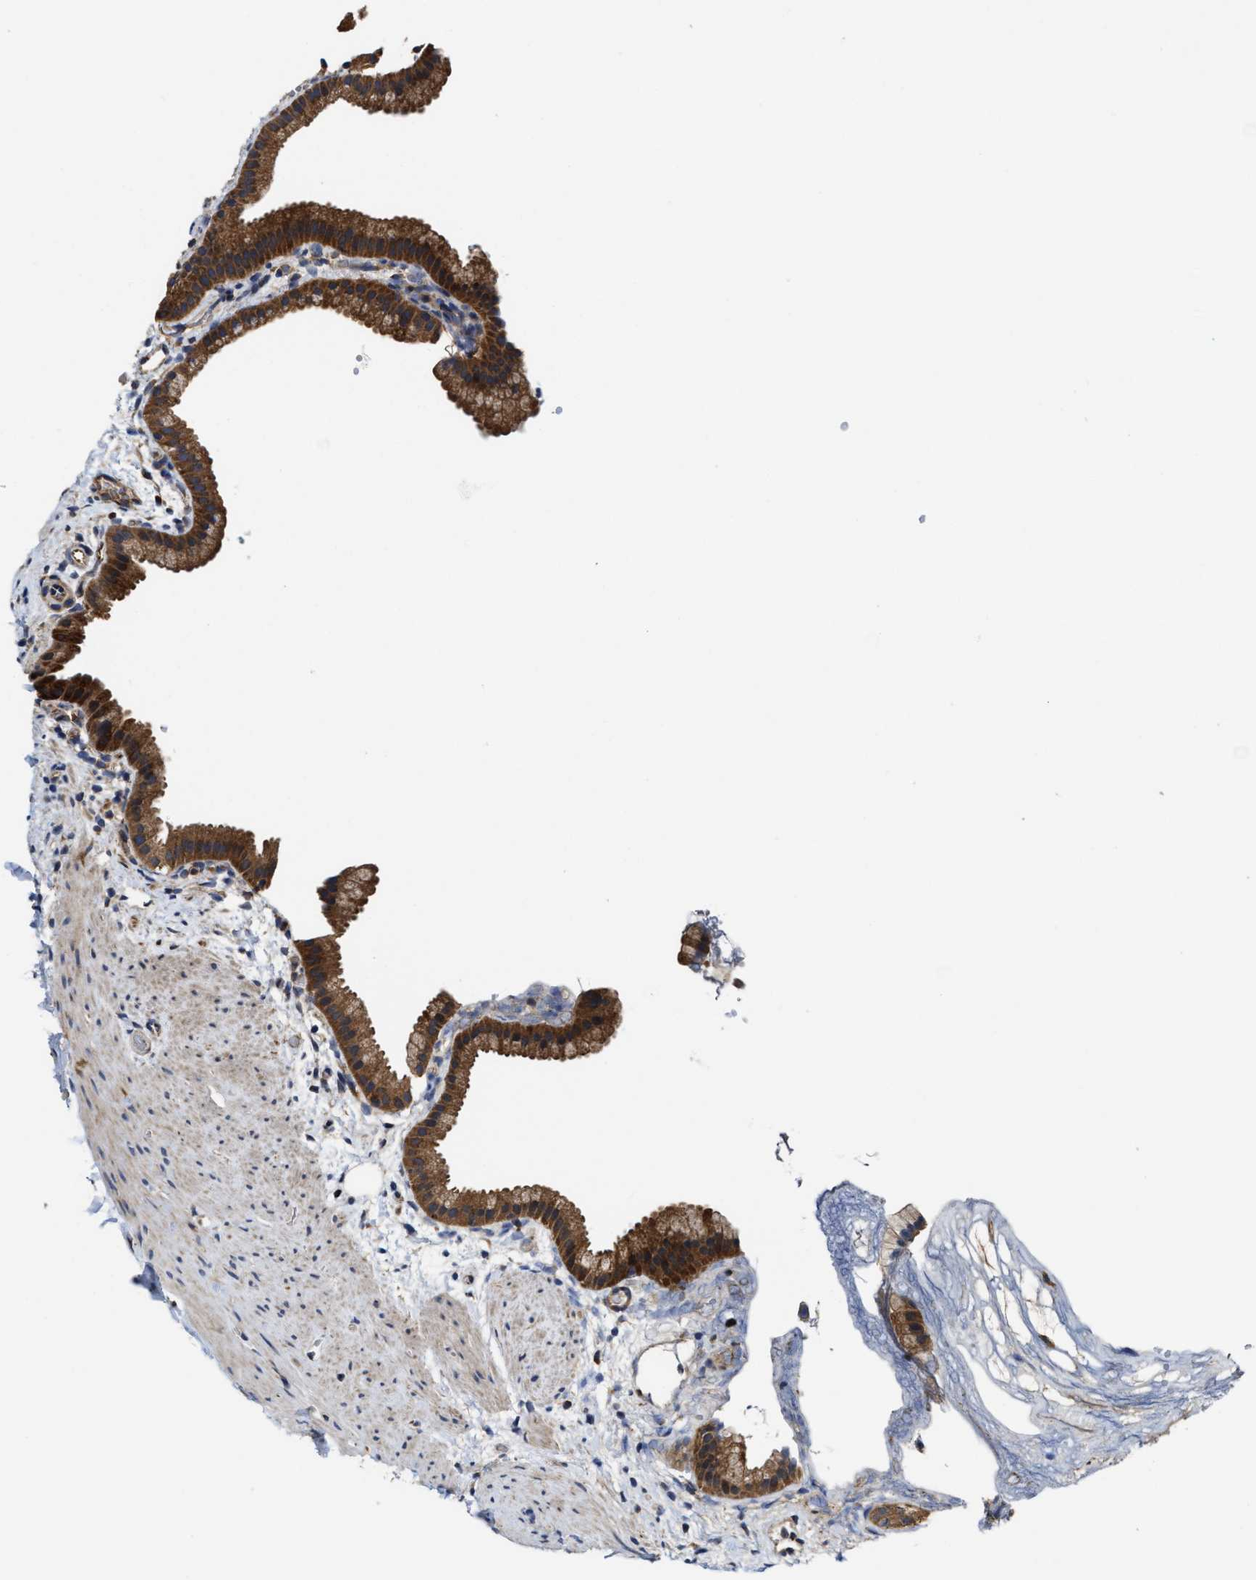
{"staining": {"intensity": "strong", "quantity": ">75%", "location": "cytoplasmic/membranous,nuclear"}, "tissue": "gallbladder", "cell_type": "Glandular cells", "image_type": "normal", "snomed": [{"axis": "morphology", "description": "Normal tissue, NOS"}, {"axis": "topography", "description": "Gallbladder"}], "caption": "The photomicrograph displays staining of unremarkable gallbladder, revealing strong cytoplasmic/membranous,nuclear protein staining (brown color) within glandular cells.", "gene": "TRAF6", "patient": {"sex": "female", "age": 64}}